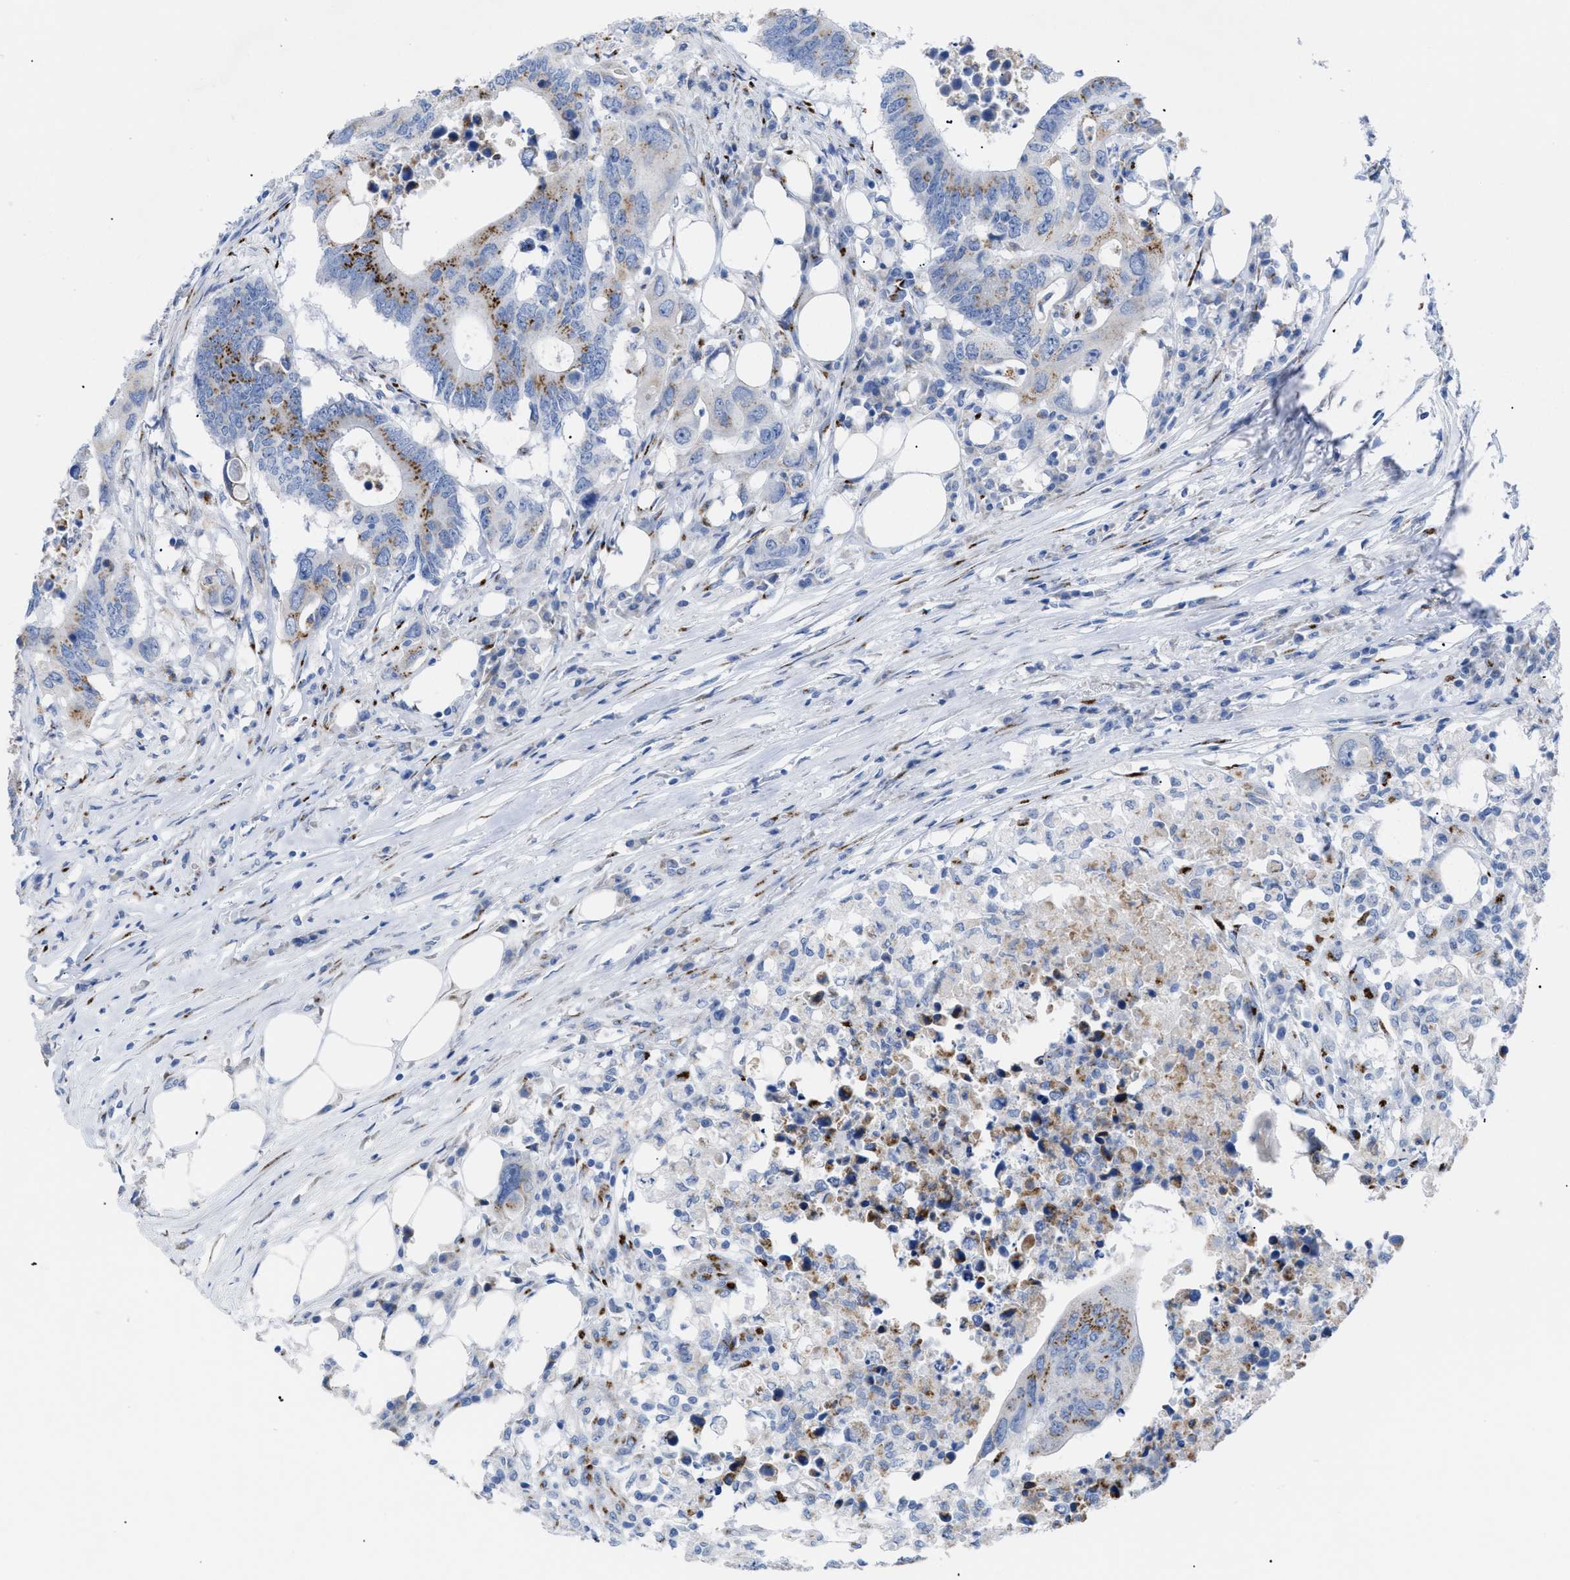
{"staining": {"intensity": "moderate", "quantity": "25%-75%", "location": "cytoplasmic/membranous"}, "tissue": "colorectal cancer", "cell_type": "Tumor cells", "image_type": "cancer", "snomed": [{"axis": "morphology", "description": "Adenocarcinoma, NOS"}, {"axis": "topography", "description": "Colon"}], "caption": "Immunohistochemistry (IHC) (DAB) staining of human colorectal adenocarcinoma shows moderate cytoplasmic/membranous protein staining in about 25%-75% of tumor cells.", "gene": "TMEM17", "patient": {"sex": "male", "age": 71}}